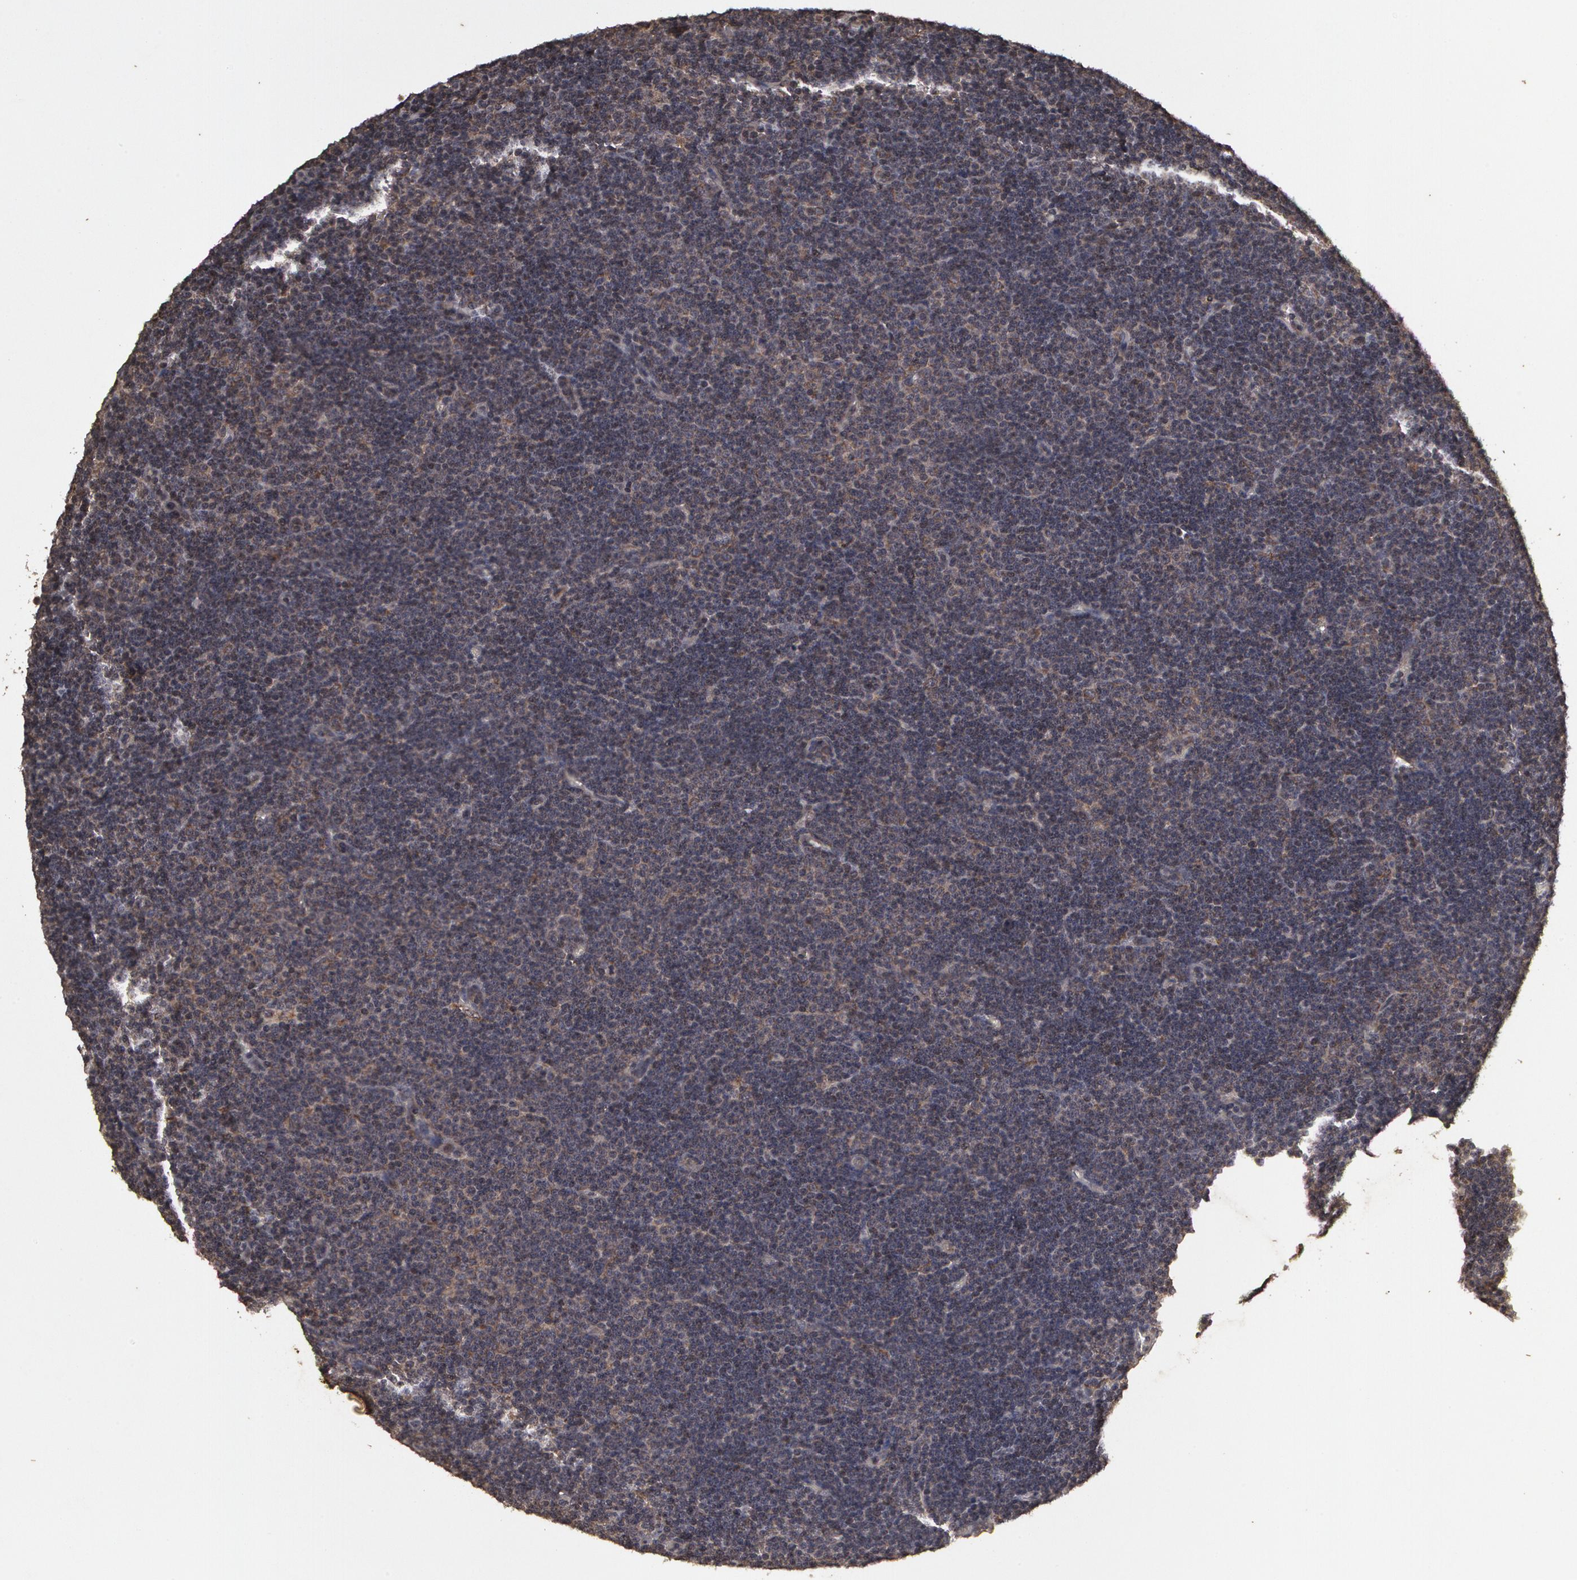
{"staining": {"intensity": "negative", "quantity": "none", "location": "none"}, "tissue": "lymphoma", "cell_type": "Tumor cells", "image_type": "cancer", "snomed": [{"axis": "morphology", "description": "Malignant lymphoma, non-Hodgkin's type, Low grade"}, {"axis": "topography", "description": "Lymph node"}], "caption": "DAB (3,3'-diaminobenzidine) immunohistochemical staining of lymphoma reveals no significant positivity in tumor cells.", "gene": "CALR", "patient": {"sex": "male", "age": 57}}